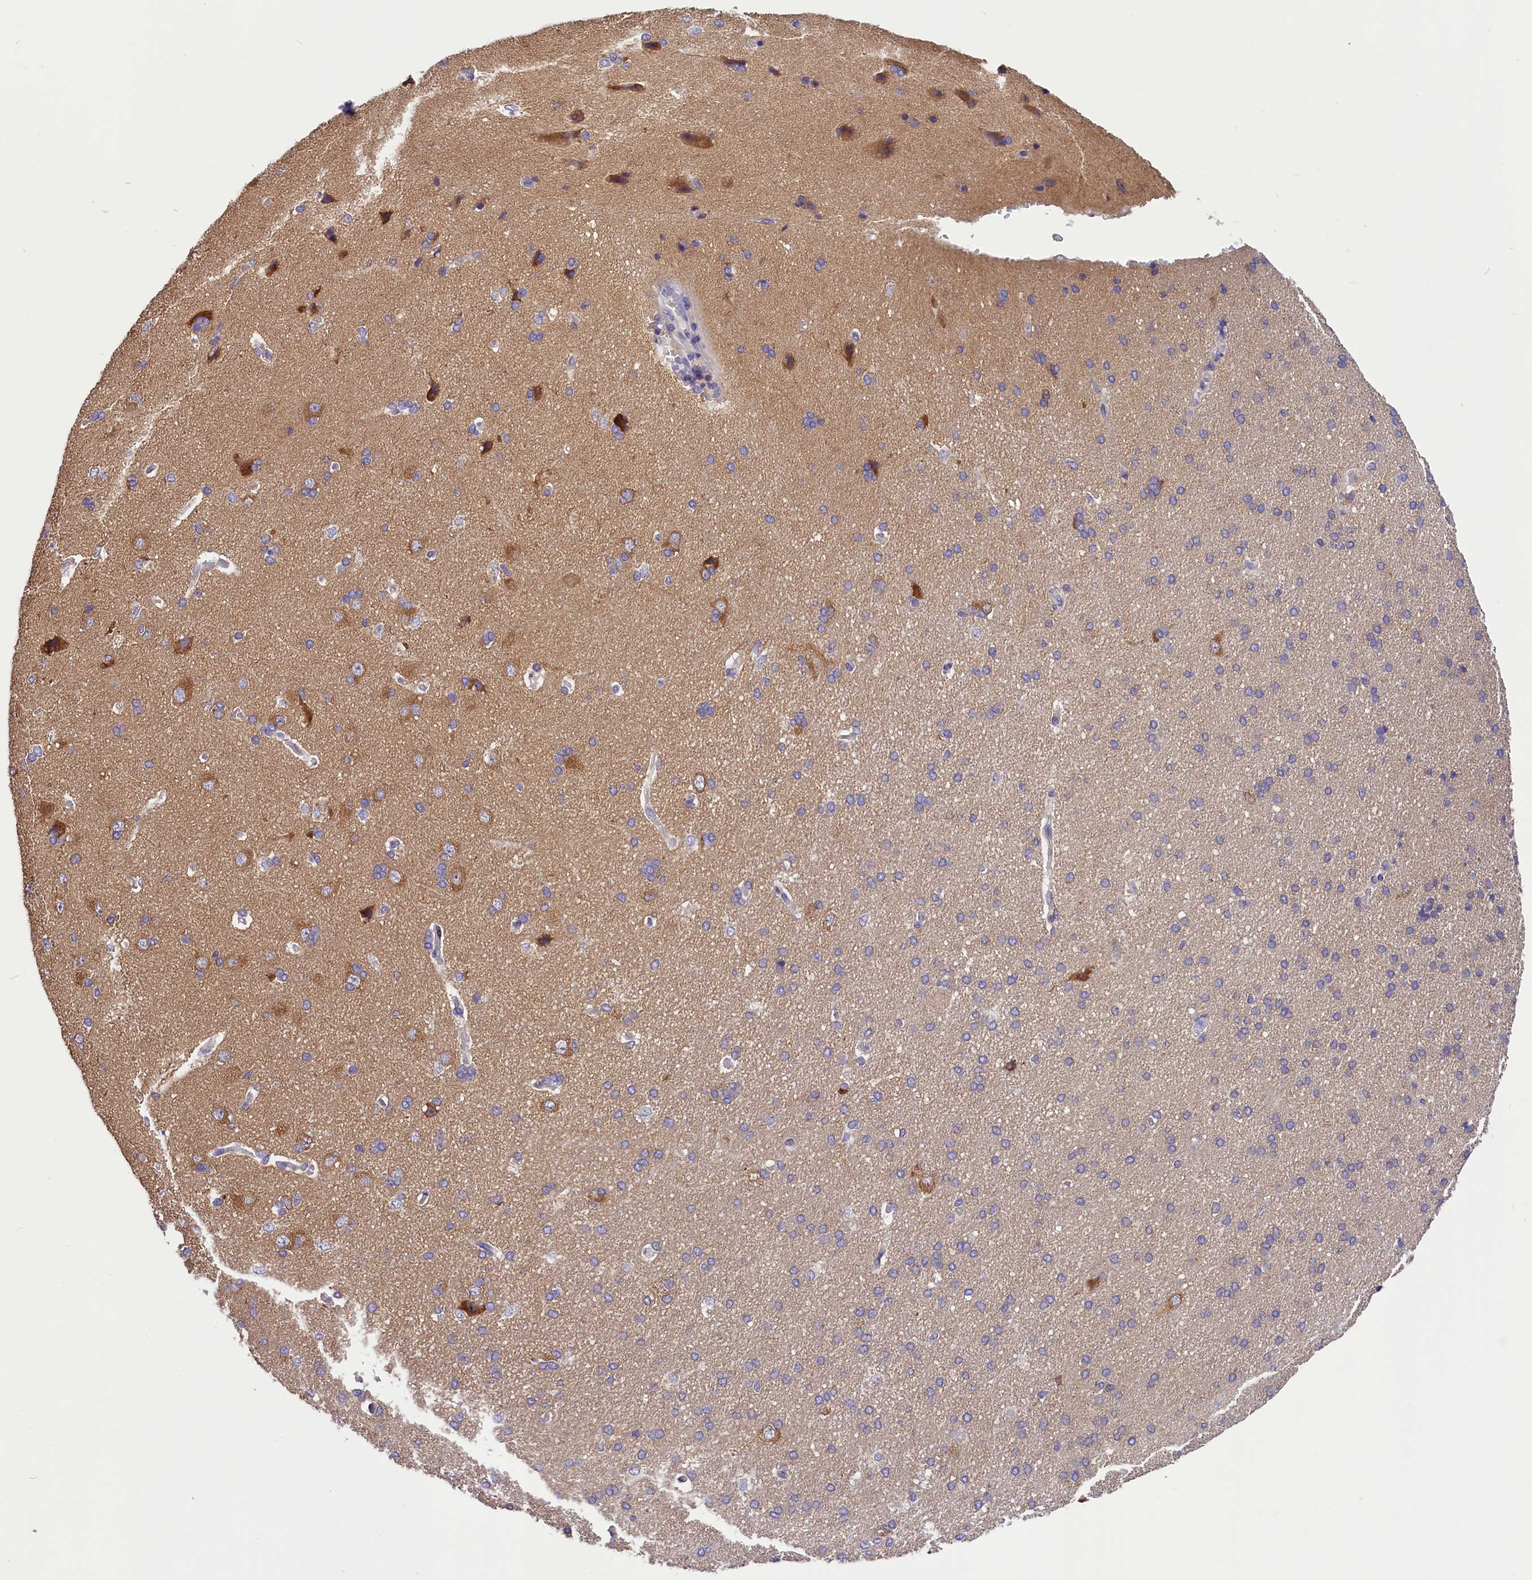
{"staining": {"intensity": "negative", "quantity": "none", "location": "none"}, "tissue": "cerebral cortex", "cell_type": "Endothelial cells", "image_type": "normal", "snomed": [{"axis": "morphology", "description": "Normal tissue, NOS"}, {"axis": "topography", "description": "Cerebral cortex"}], "caption": "Endothelial cells show no significant staining in unremarkable cerebral cortex. (Stains: DAB (3,3'-diaminobenzidine) immunohistochemistry with hematoxylin counter stain, Microscopy: brightfield microscopy at high magnification).", "gene": "AP3B2", "patient": {"sex": "male", "age": 62}}